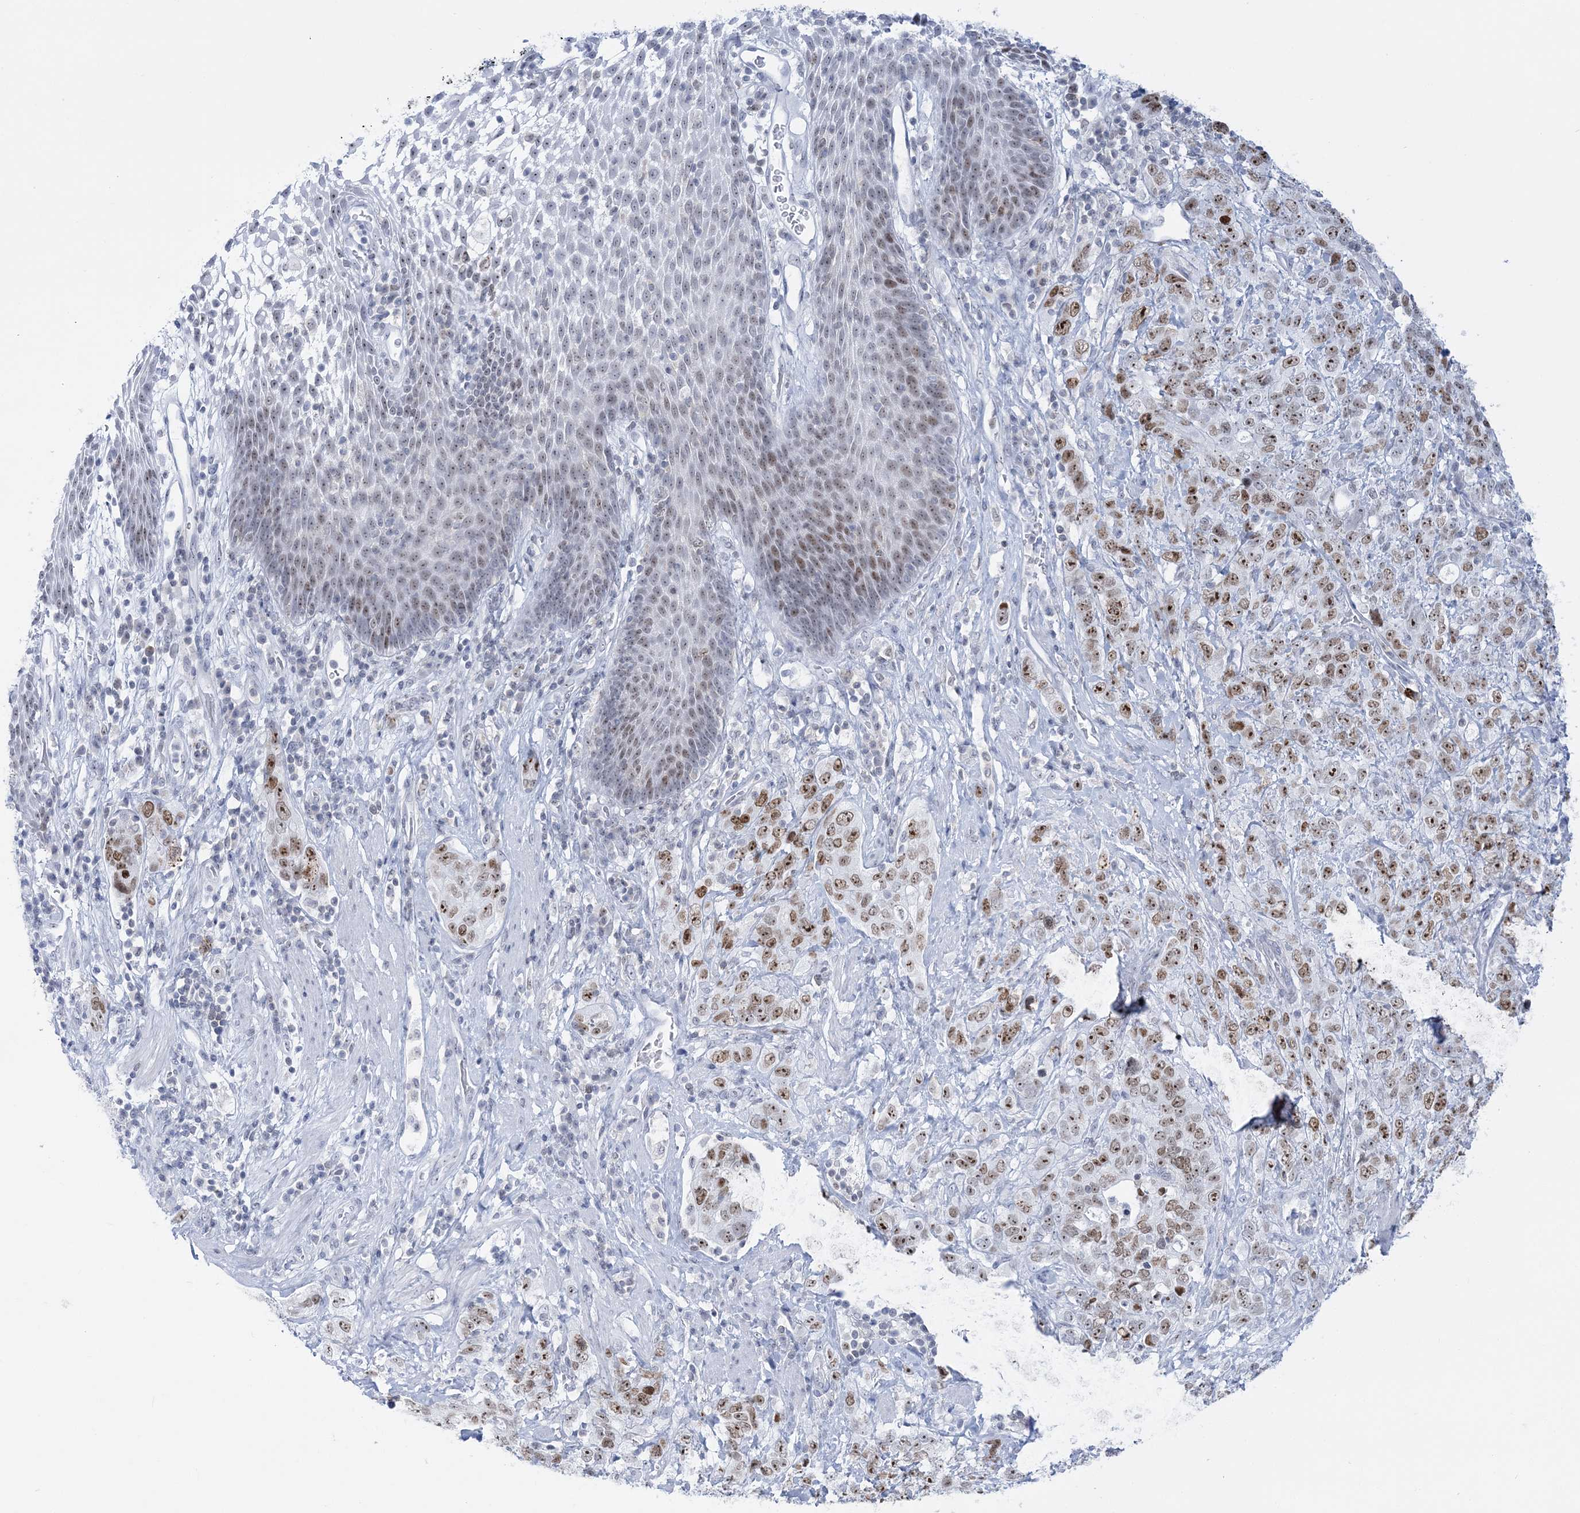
{"staining": {"intensity": "moderate", "quantity": ">75%", "location": "nuclear"}, "tissue": "stomach cancer", "cell_type": "Tumor cells", "image_type": "cancer", "snomed": [{"axis": "morphology", "description": "Adenocarcinoma, NOS"}, {"axis": "topography", "description": "Stomach"}], "caption": "Protein analysis of stomach cancer (adenocarcinoma) tissue shows moderate nuclear expression in approximately >75% of tumor cells.", "gene": "DDX21", "patient": {"sex": "male", "age": 48}}